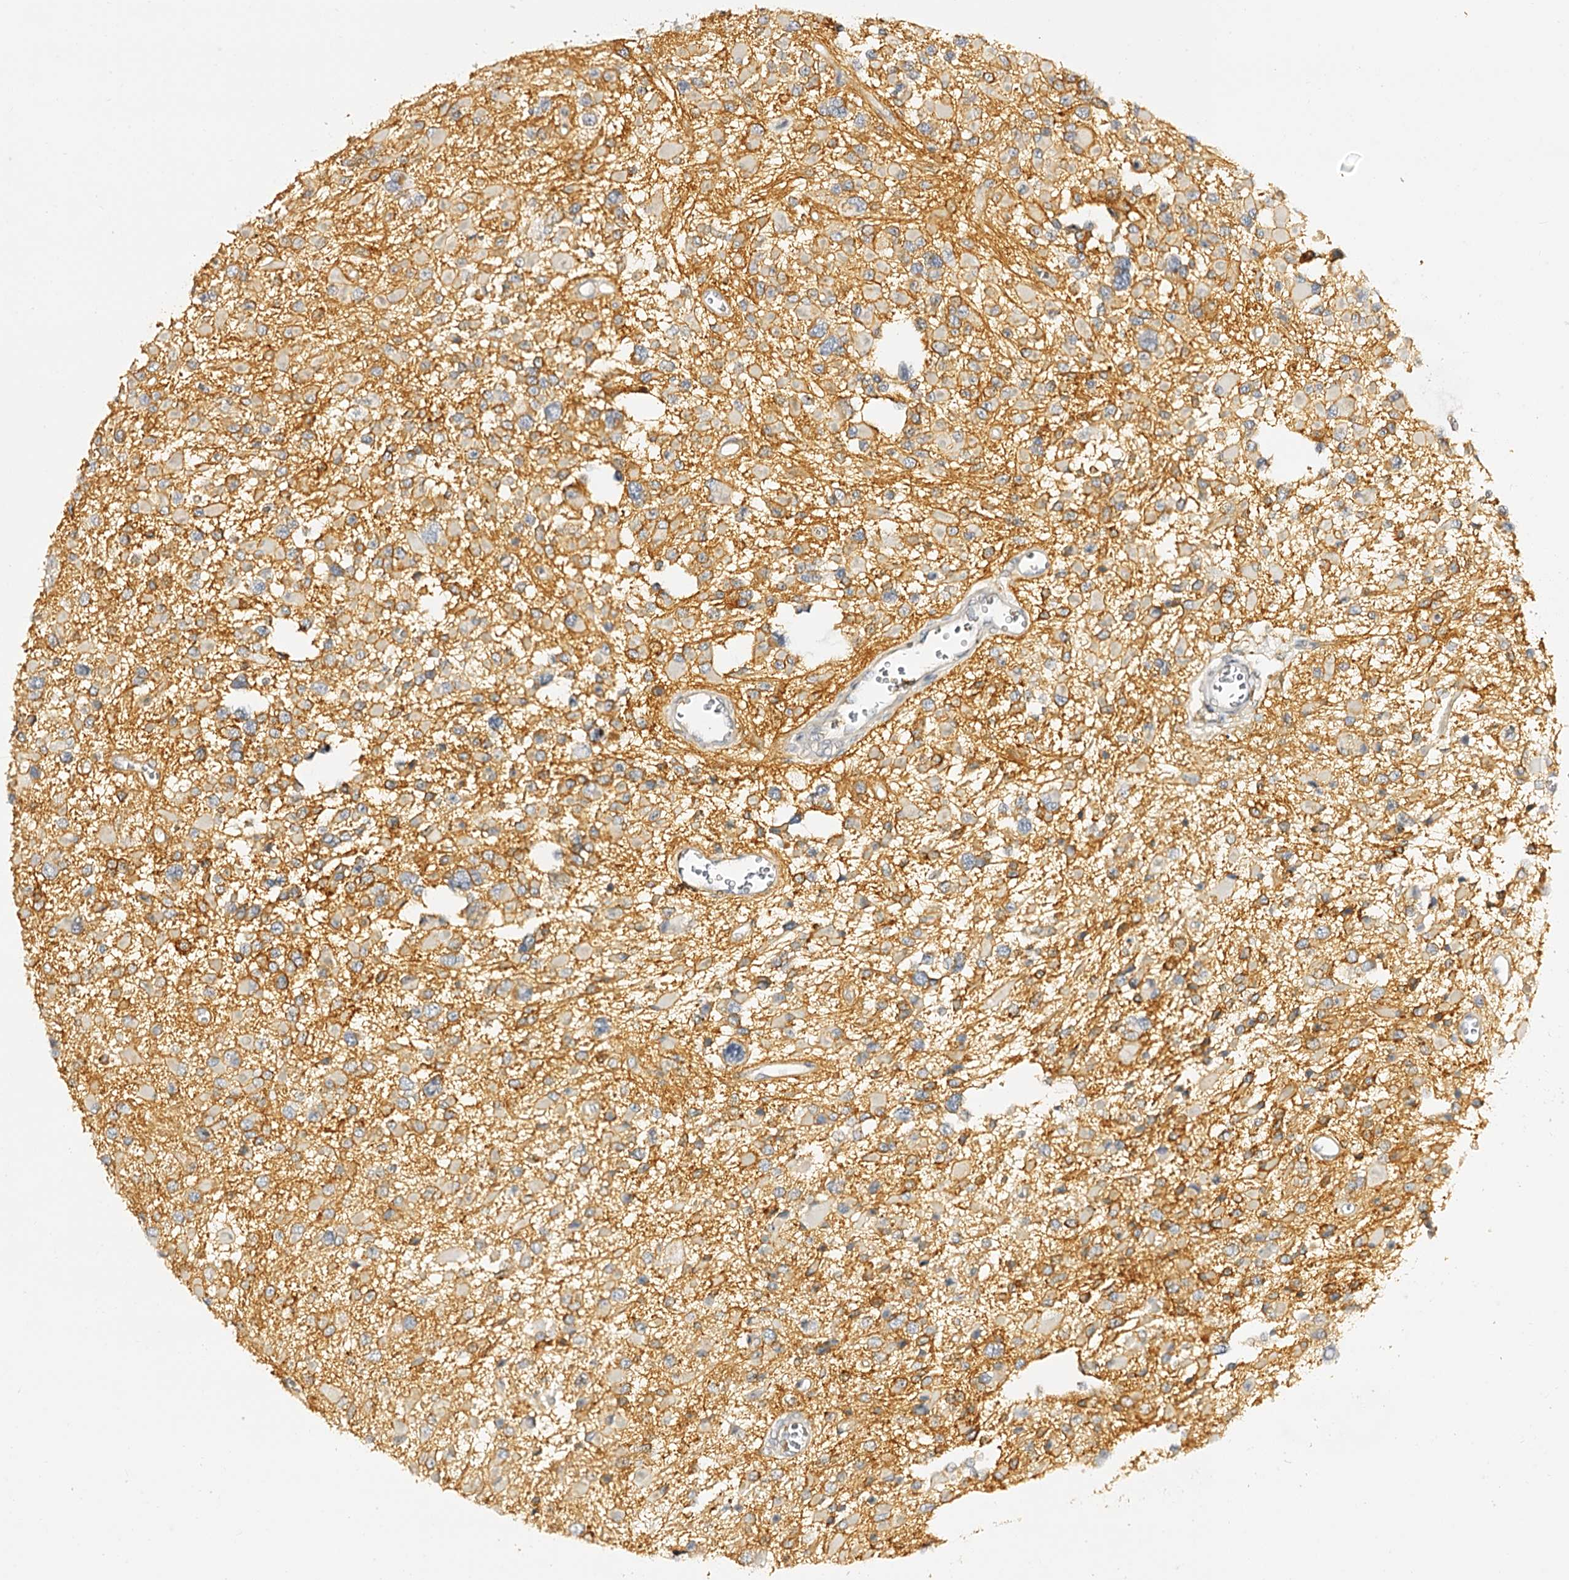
{"staining": {"intensity": "negative", "quantity": "none", "location": "none"}, "tissue": "glioma", "cell_type": "Tumor cells", "image_type": "cancer", "snomed": [{"axis": "morphology", "description": "Glioma, malignant, High grade"}, {"axis": "topography", "description": "Brain"}], "caption": "A histopathology image of human malignant glioma (high-grade) is negative for staining in tumor cells.", "gene": "SLC1A3", "patient": {"sex": "male", "age": 53}}